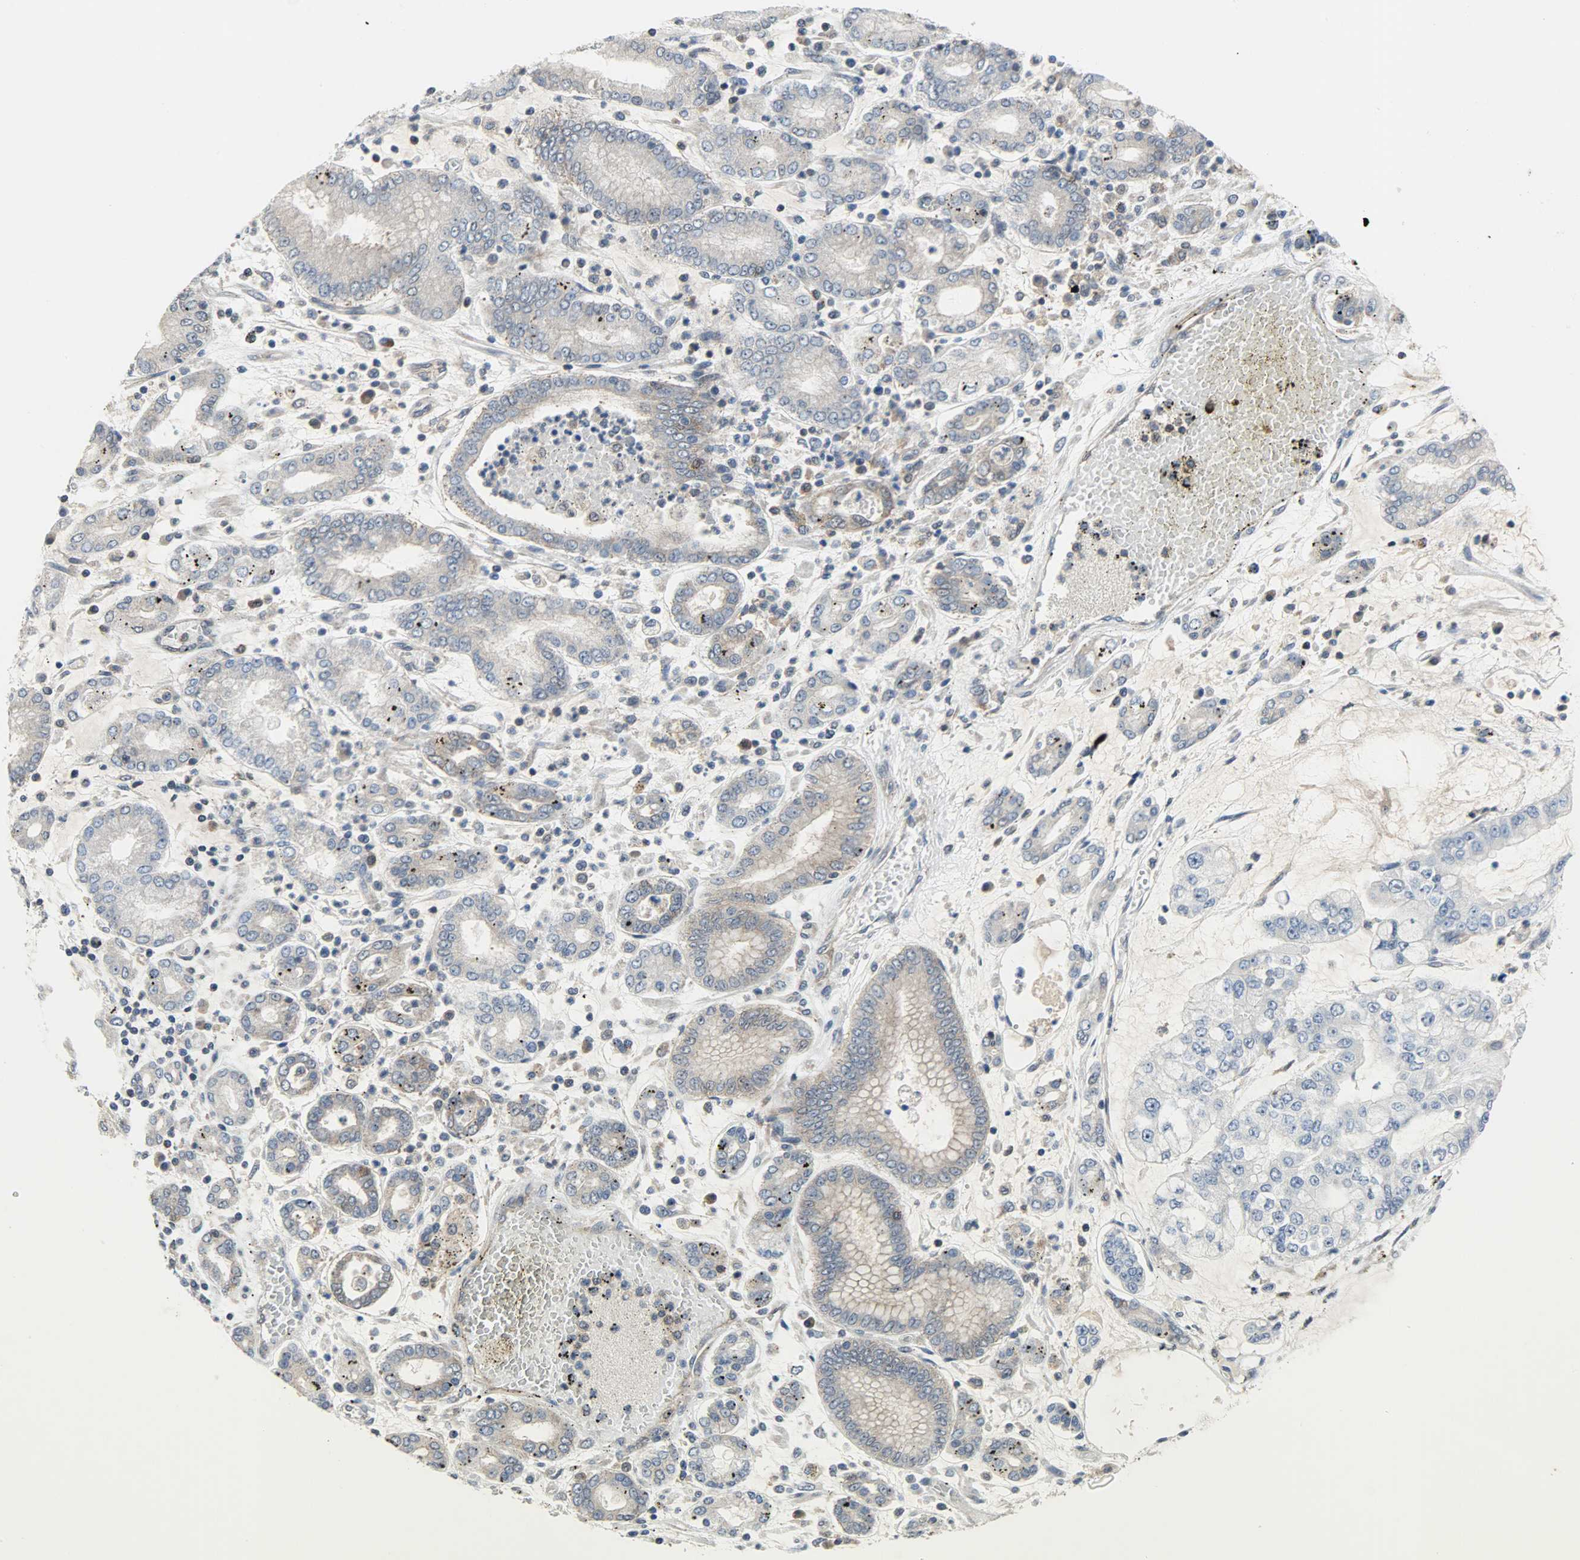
{"staining": {"intensity": "moderate", "quantity": ">75%", "location": "cytoplasmic/membranous"}, "tissue": "stomach cancer", "cell_type": "Tumor cells", "image_type": "cancer", "snomed": [{"axis": "morphology", "description": "Normal tissue, NOS"}, {"axis": "morphology", "description": "Adenocarcinoma, NOS"}, {"axis": "topography", "description": "Stomach, upper"}, {"axis": "topography", "description": "Stomach"}], "caption": "Protein expression analysis of stomach adenocarcinoma reveals moderate cytoplasmic/membranous staining in approximately >75% of tumor cells.", "gene": "TRIM21", "patient": {"sex": "male", "age": 76}}